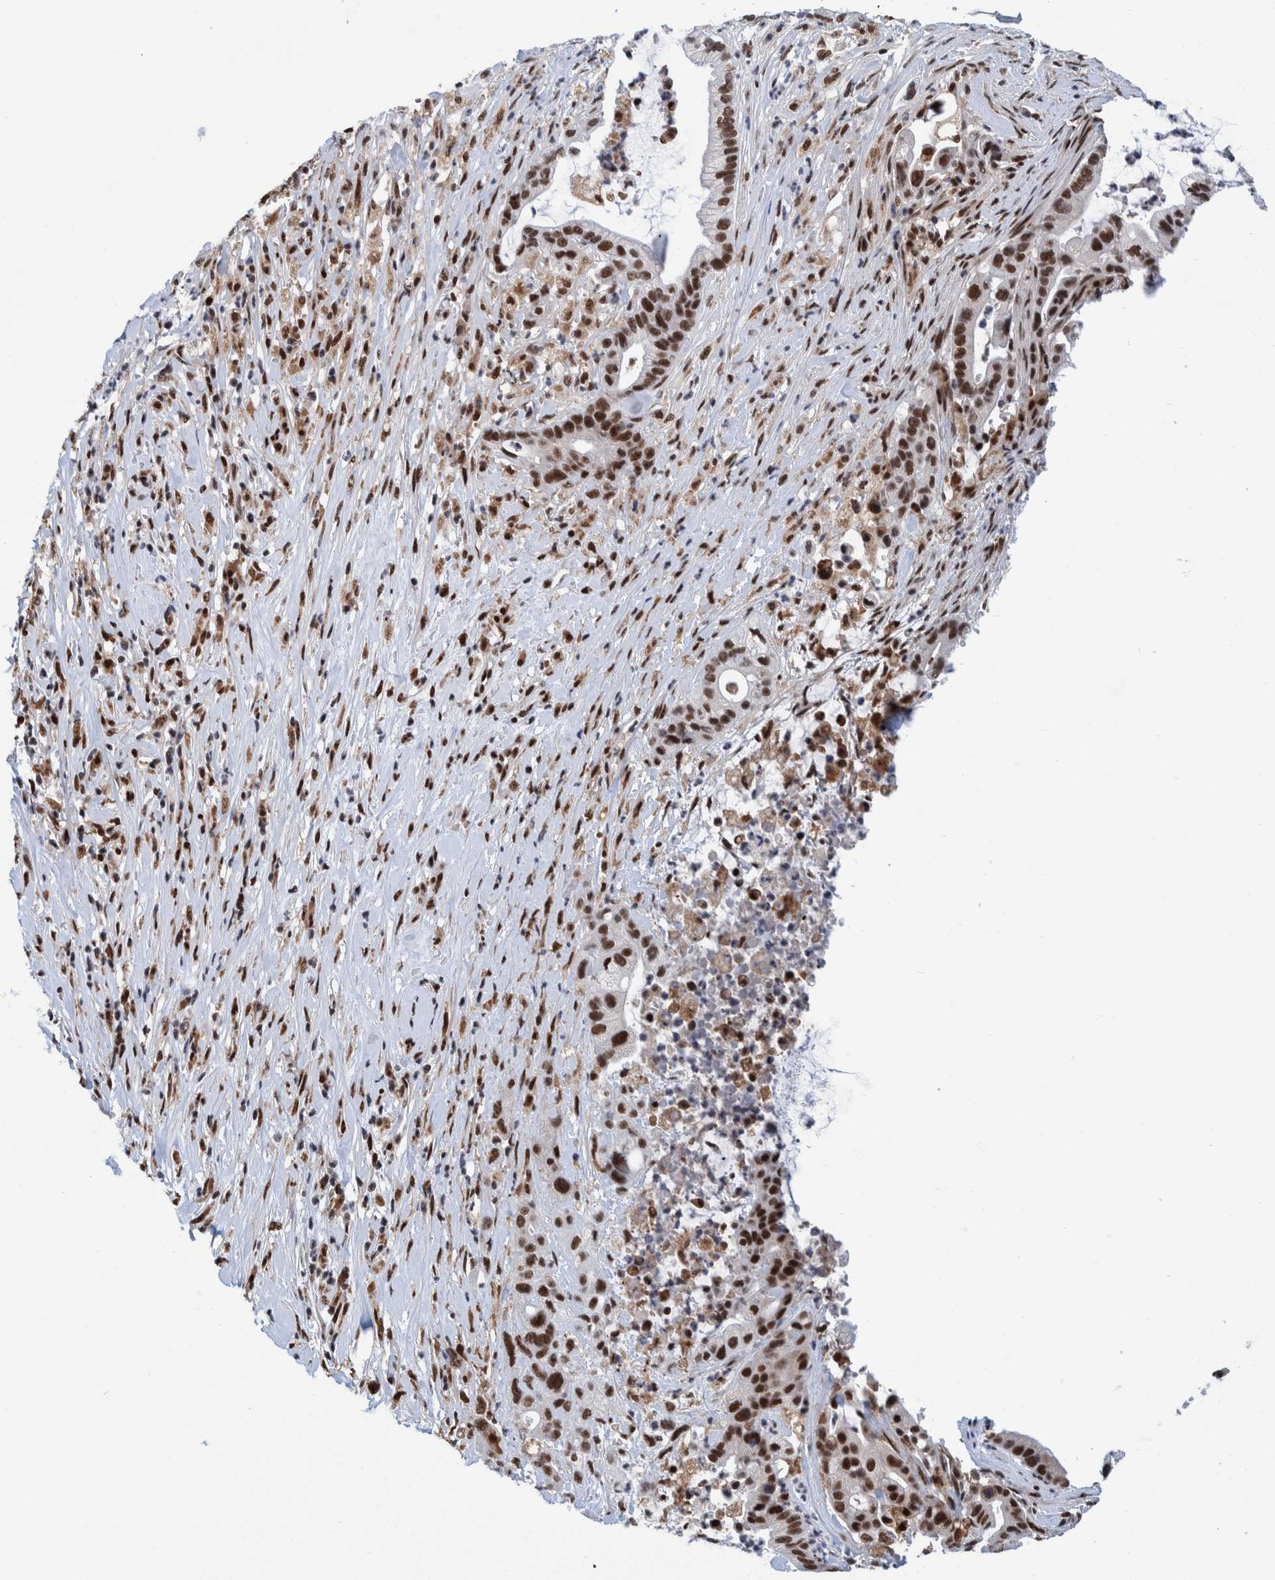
{"staining": {"intensity": "strong", "quantity": ">75%", "location": "nuclear"}, "tissue": "pancreatic cancer", "cell_type": "Tumor cells", "image_type": "cancer", "snomed": [{"axis": "morphology", "description": "Adenocarcinoma, NOS"}, {"axis": "topography", "description": "Pancreas"}], "caption": "Human pancreatic cancer stained with a protein marker demonstrates strong staining in tumor cells.", "gene": "EFTUD2", "patient": {"sex": "male", "age": 69}}